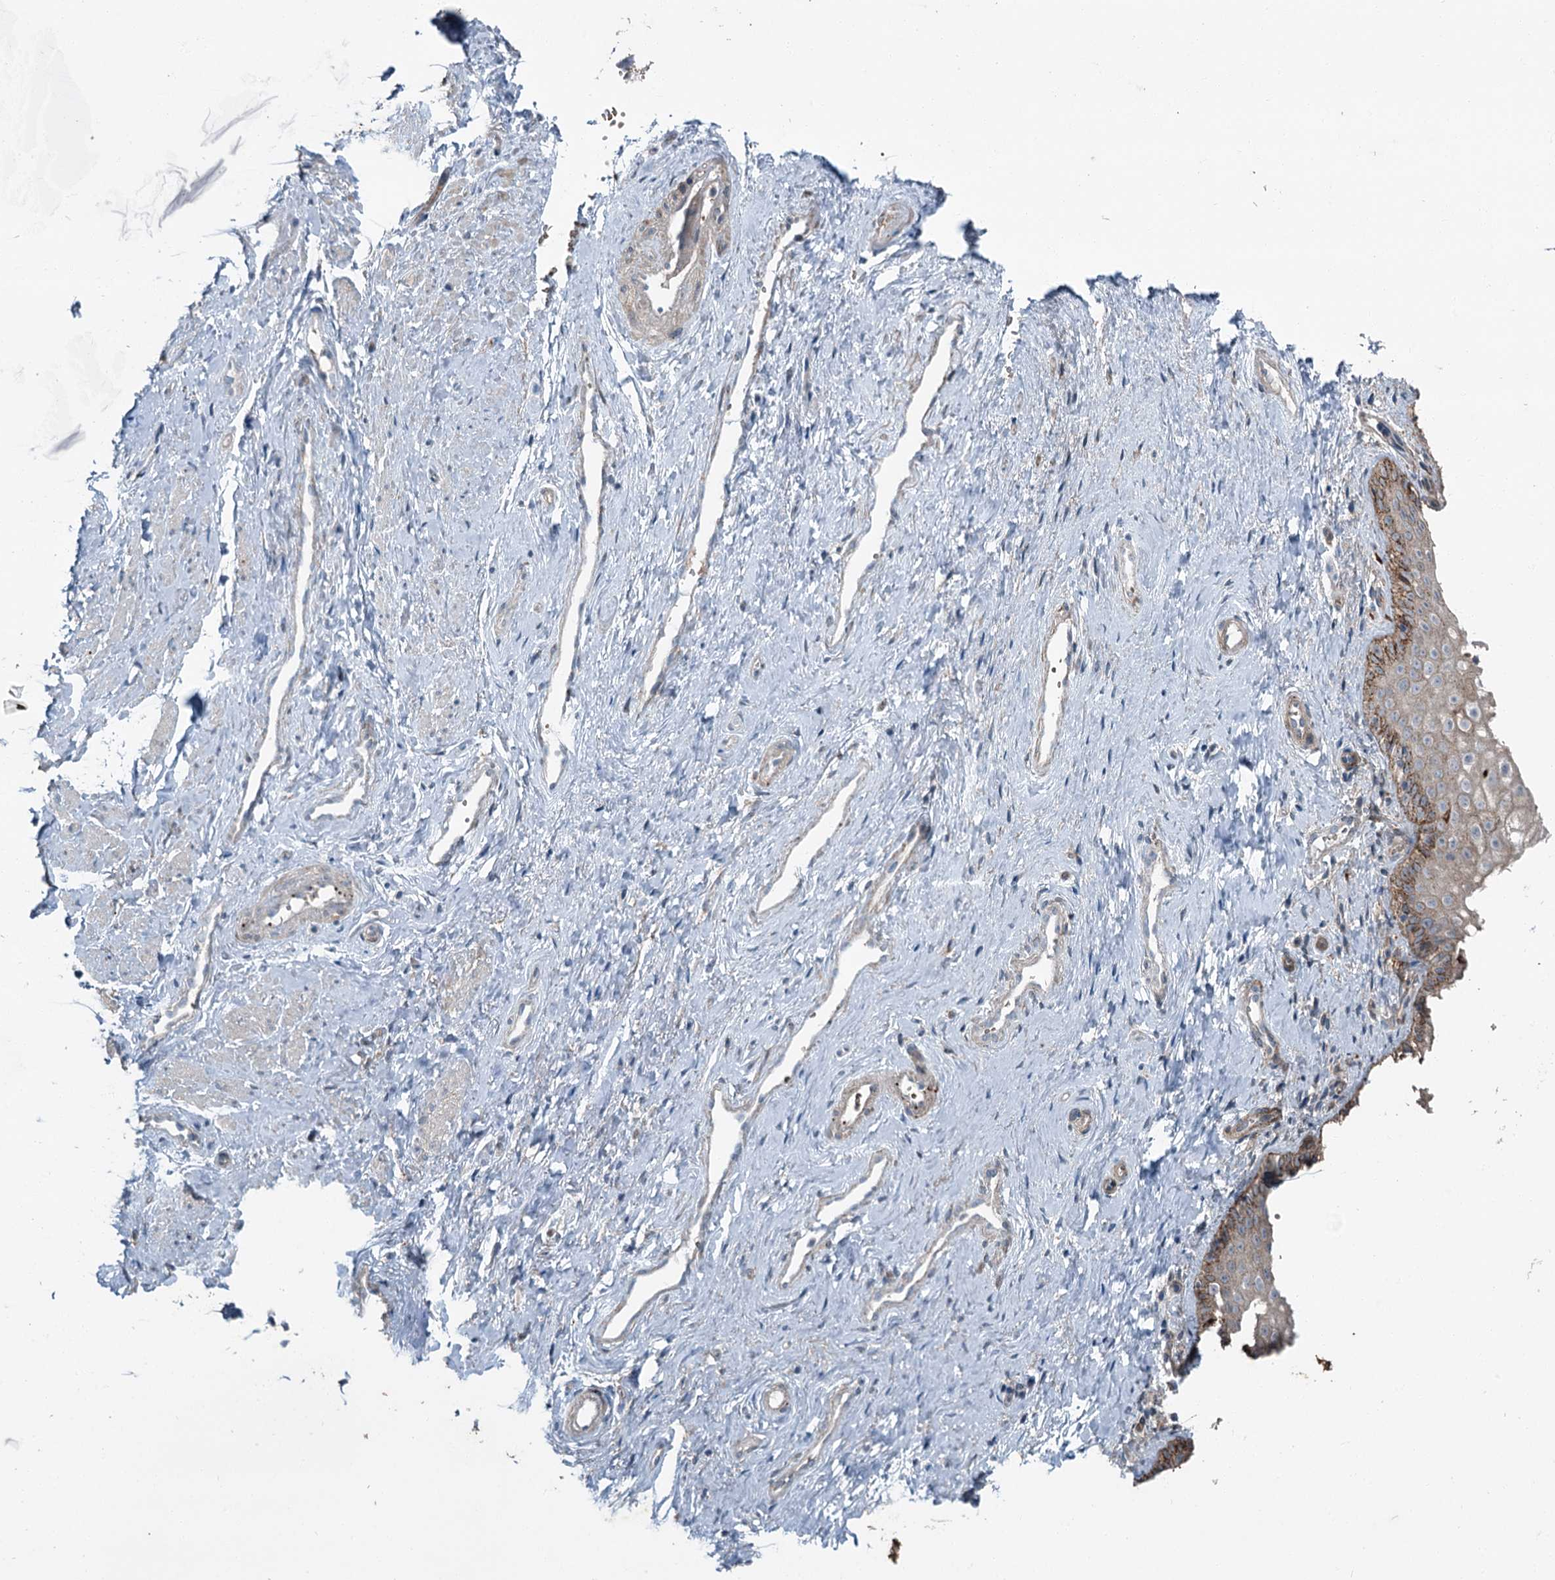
{"staining": {"intensity": "moderate", "quantity": "<25%", "location": "cytoplasmic/membranous"}, "tissue": "vagina", "cell_type": "Squamous epithelial cells", "image_type": "normal", "snomed": [{"axis": "morphology", "description": "Normal tissue, NOS"}, {"axis": "topography", "description": "Vagina"}], "caption": "A brown stain highlights moderate cytoplasmic/membranous expression of a protein in squamous epithelial cells of unremarkable vagina.", "gene": "AXL", "patient": {"sex": "female", "age": 46}}